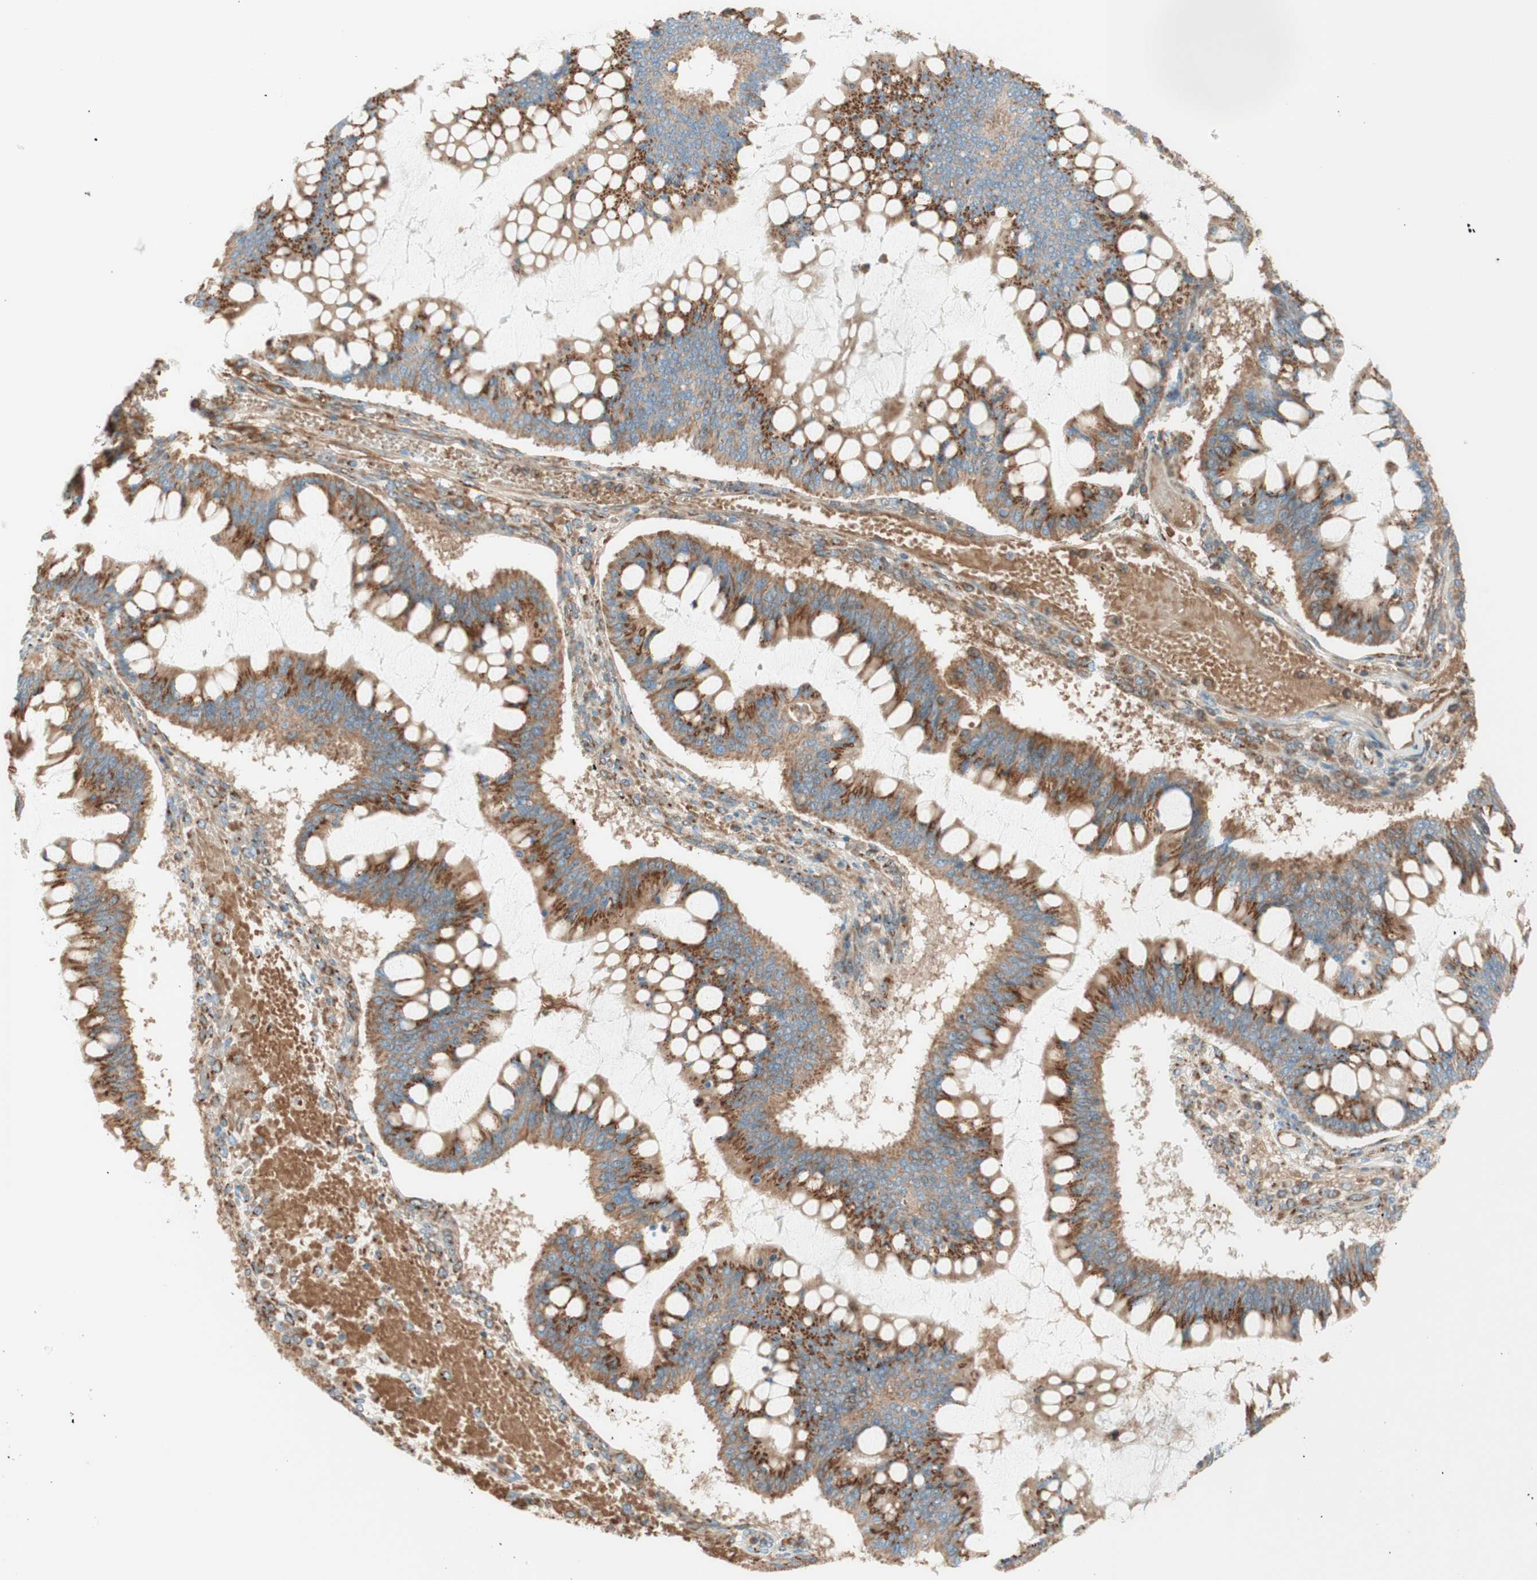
{"staining": {"intensity": "moderate", "quantity": ">75%", "location": "cytoplasmic/membranous"}, "tissue": "ovarian cancer", "cell_type": "Tumor cells", "image_type": "cancer", "snomed": [{"axis": "morphology", "description": "Cystadenocarcinoma, mucinous, NOS"}, {"axis": "topography", "description": "Ovary"}], "caption": "Brown immunohistochemical staining in human ovarian cancer displays moderate cytoplasmic/membranous staining in approximately >75% of tumor cells.", "gene": "GOLGB1", "patient": {"sex": "female", "age": 73}}